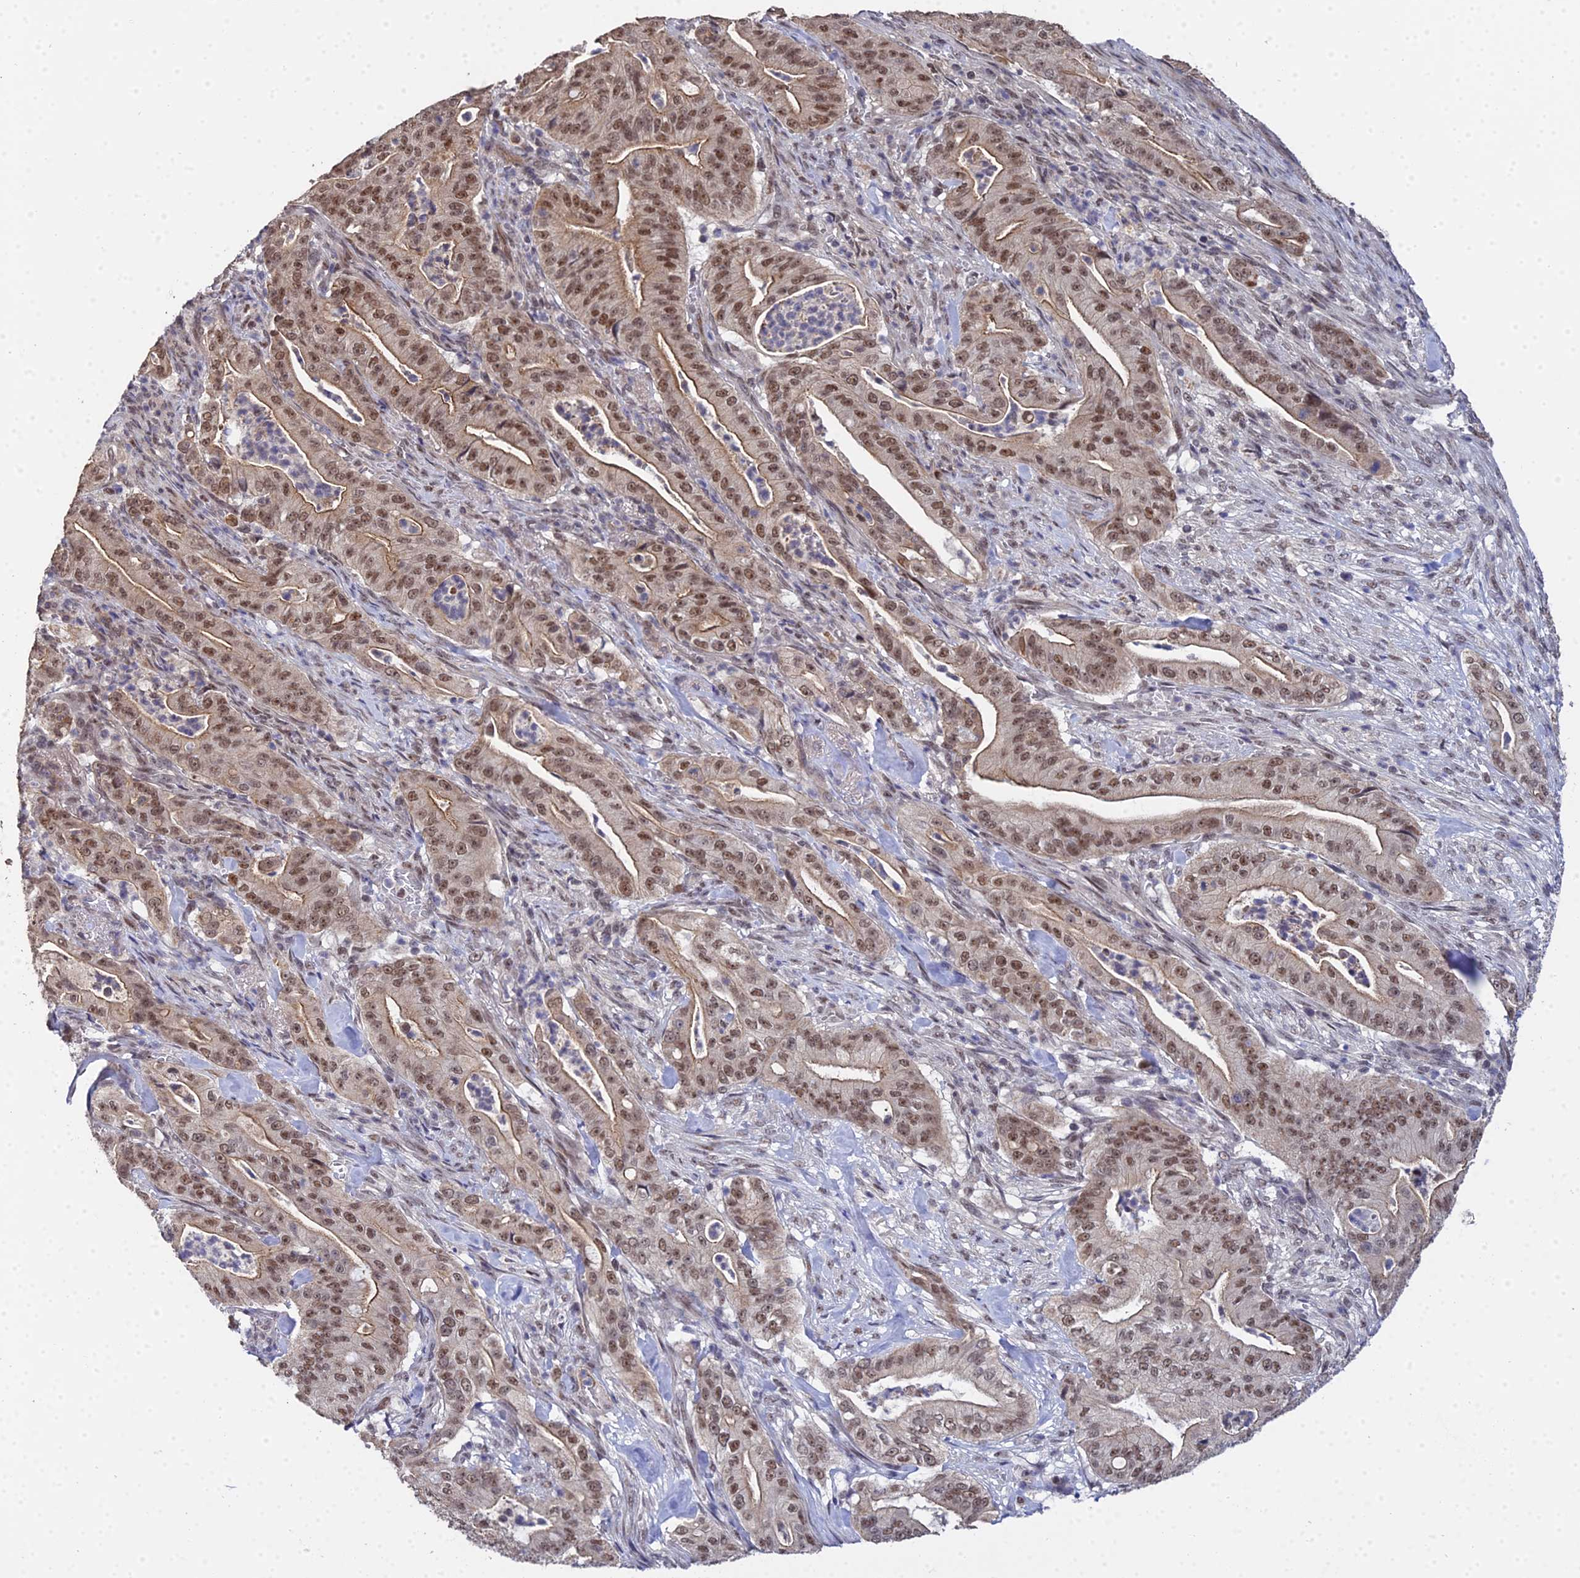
{"staining": {"intensity": "moderate", "quantity": ">75%", "location": "cytoplasmic/membranous,nuclear"}, "tissue": "pancreatic cancer", "cell_type": "Tumor cells", "image_type": "cancer", "snomed": [{"axis": "morphology", "description": "Adenocarcinoma, NOS"}, {"axis": "topography", "description": "Pancreas"}], "caption": "Immunohistochemistry (IHC) of pancreatic adenocarcinoma shows medium levels of moderate cytoplasmic/membranous and nuclear staining in about >75% of tumor cells.", "gene": "ERCC5", "patient": {"sex": "male", "age": 71}}